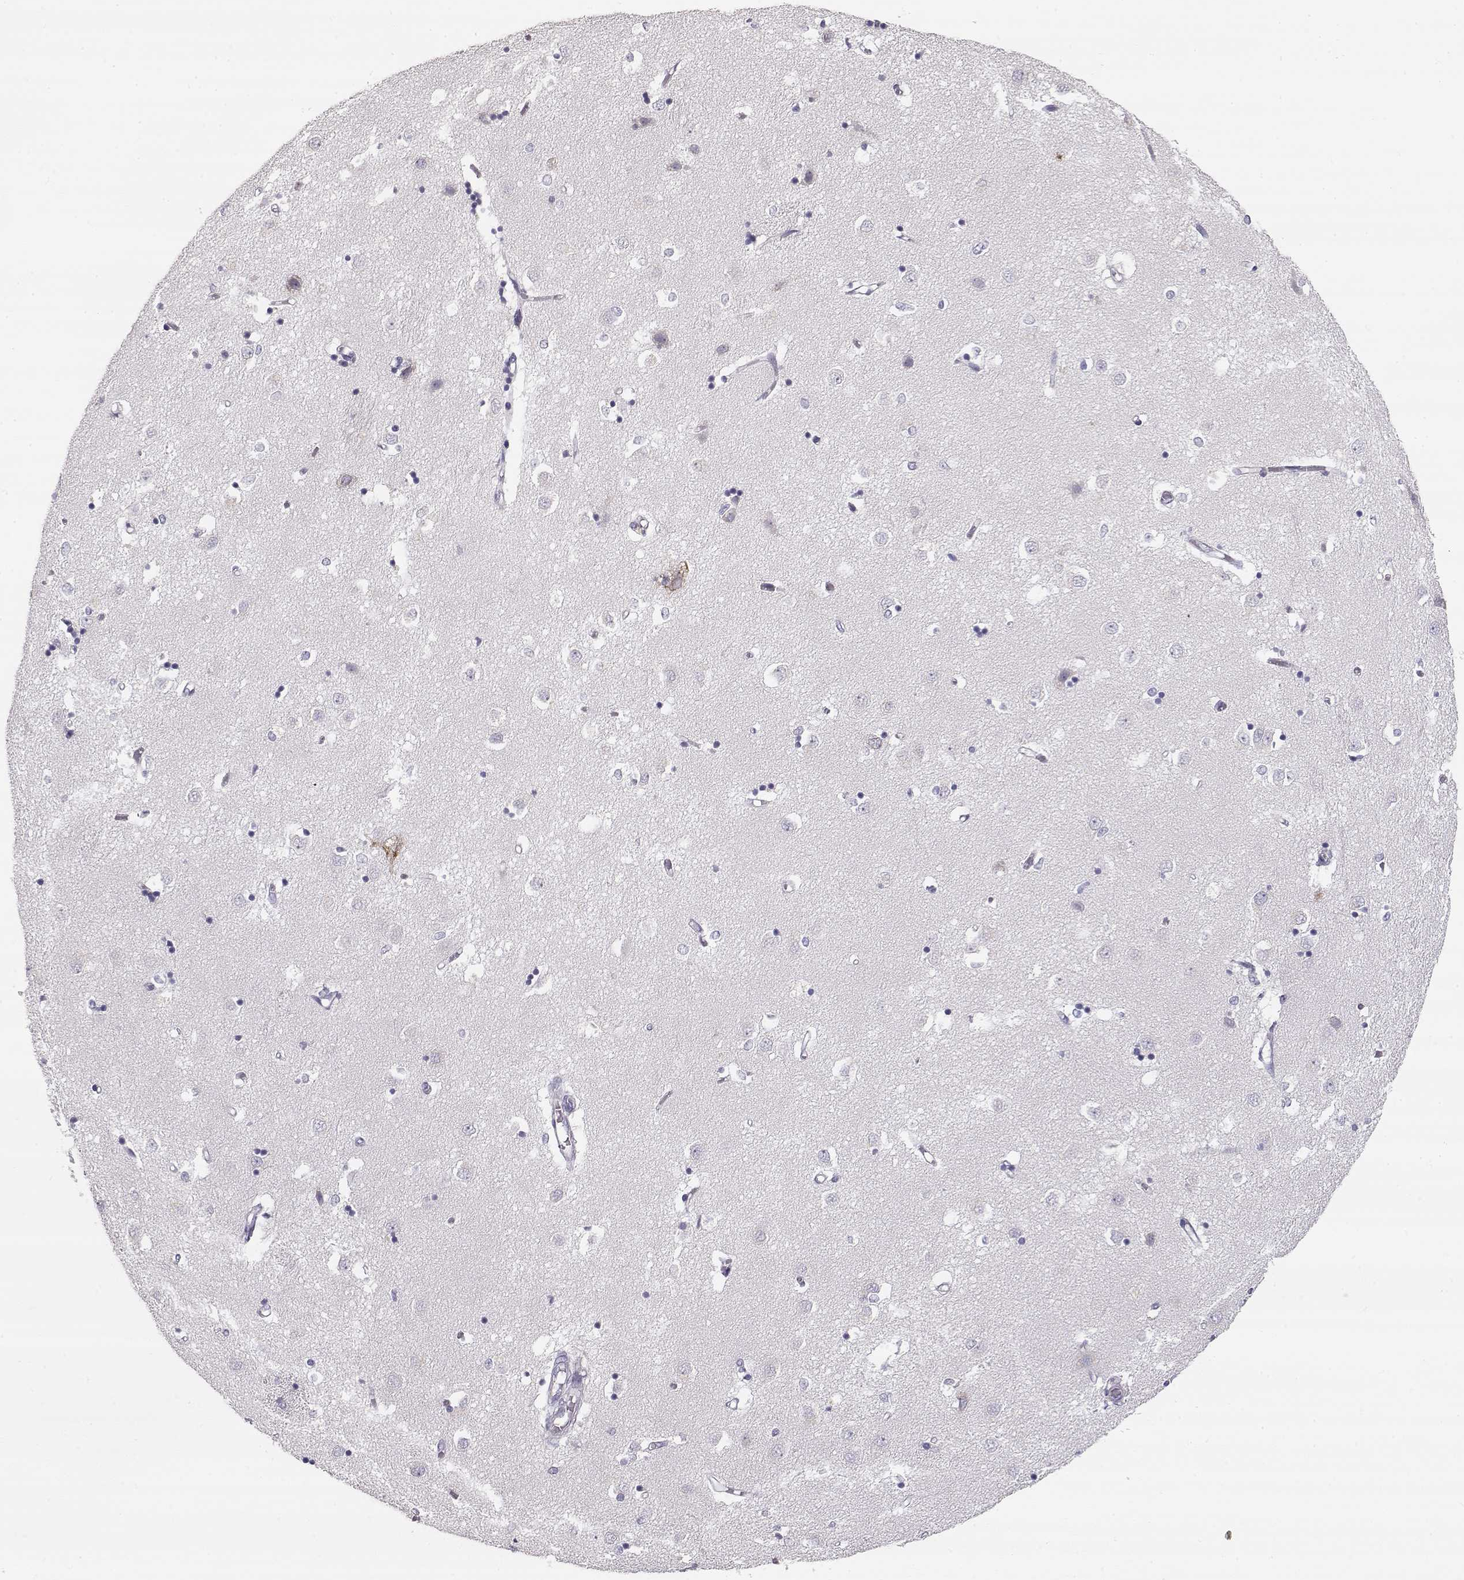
{"staining": {"intensity": "negative", "quantity": "none", "location": "none"}, "tissue": "caudate", "cell_type": "Glial cells", "image_type": "normal", "snomed": [{"axis": "morphology", "description": "Normal tissue, NOS"}, {"axis": "topography", "description": "Lateral ventricle wall"}], "caption": "This is a photomicrograph of immunohistochemistry (IHC) staining of normal caudate, which shows no positivity in glial cells. (DAB (3,3'-diaminobenzidine) immunohistochemistry (IHC), high magnification).", "gene": "GLIPR1L2", "patient": {"sex": "male", "age": 54}}